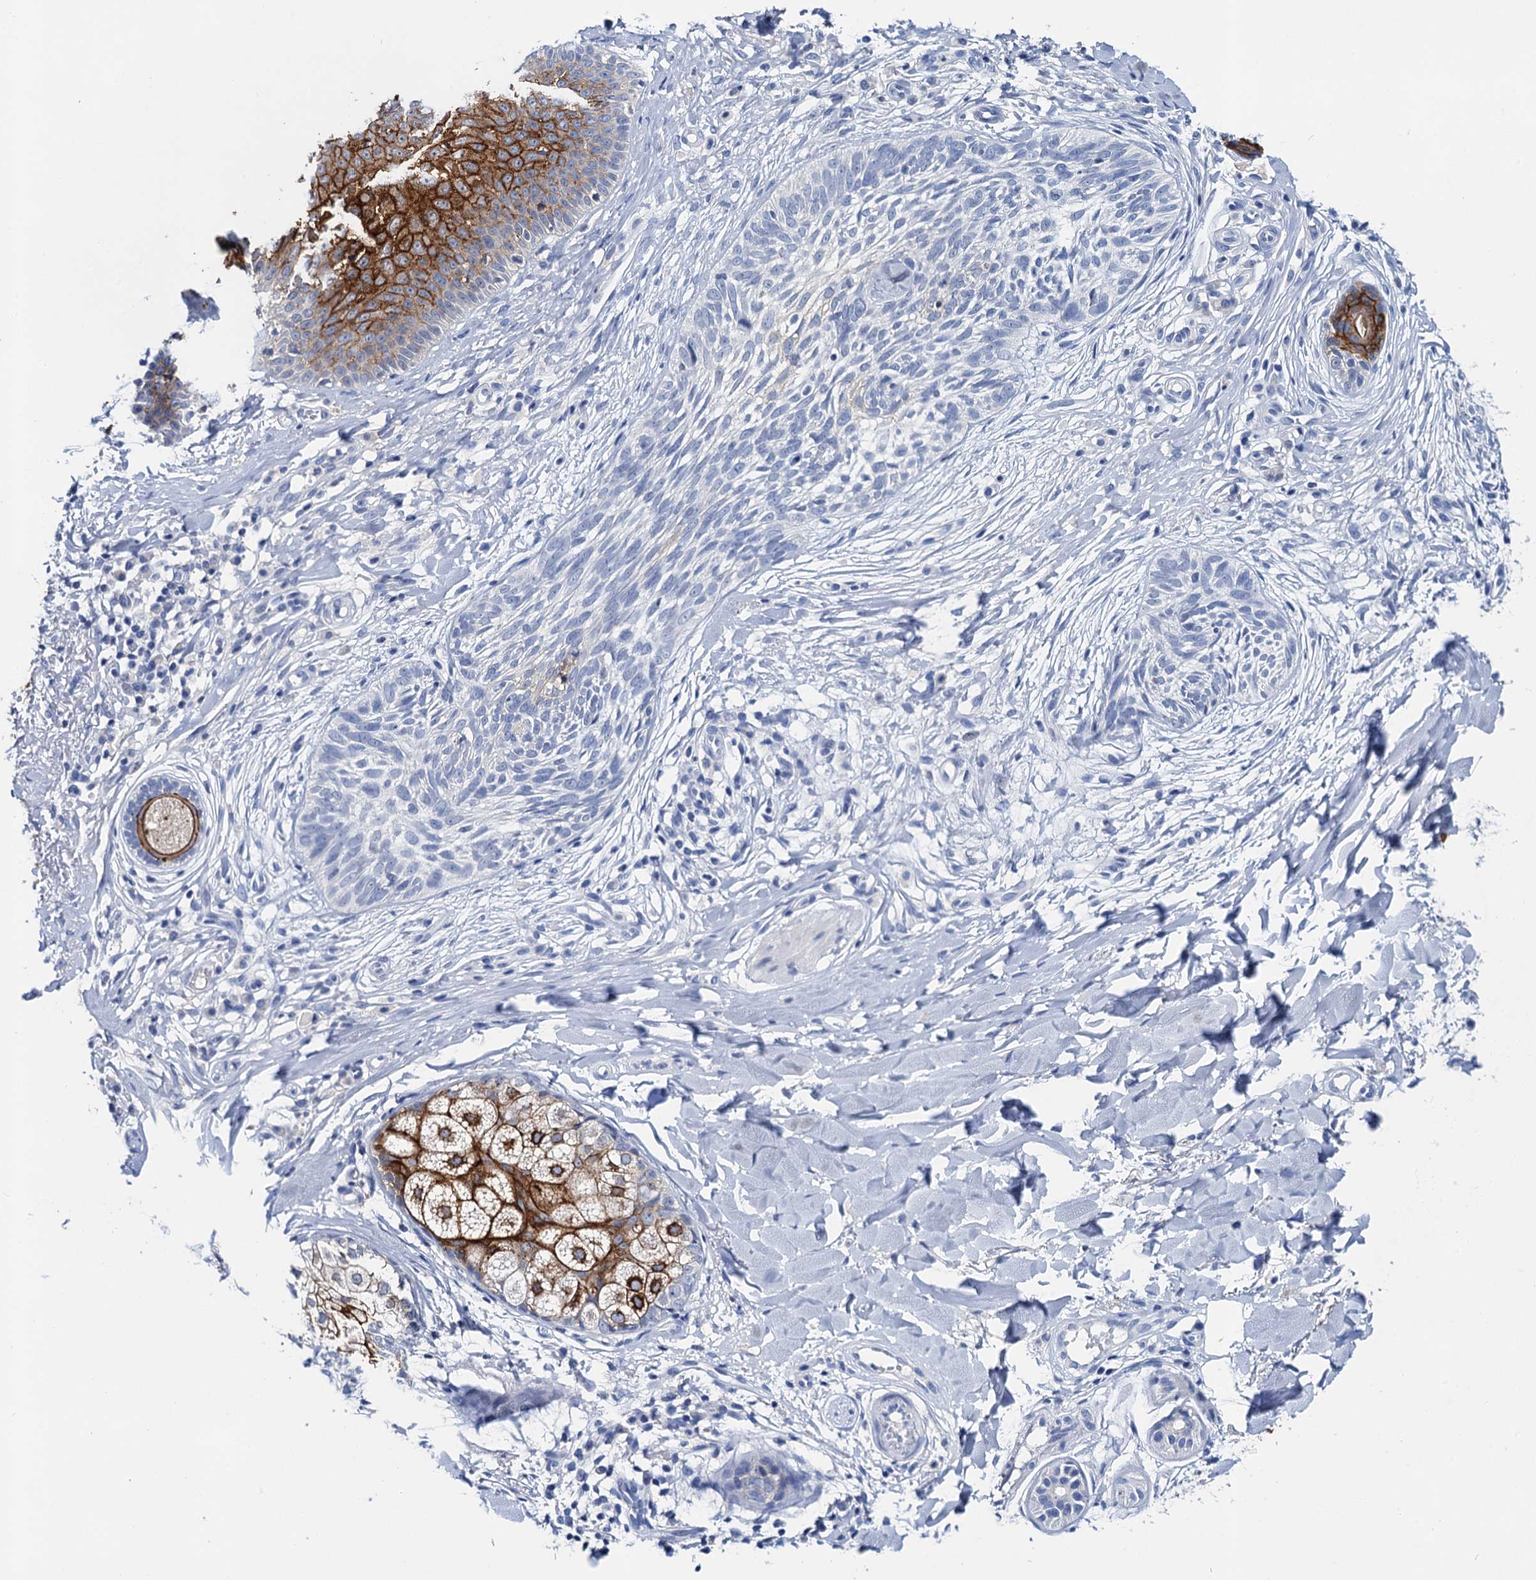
{"staining": {"intensity": "negative", "quantity": "none", "location": "none"}, "tissue": "skin cancer", "cell_type": "Tumor cells", "image_type": "cancer", "snomed": [{"axis": "morphology", "description": "Basal cell carcinoma"}, {"axis": "topography", "description": "Skin"}], "caption": "This micrograph is of skin basal cell carcinoma stained with immunohistochemistry (IHC) to label a protein in brown with the nuclei are counter-stained blue. There is no expression in tumor cells.", "gene": "LYPD3", "patient": {"sex": "female", "age": 61}}